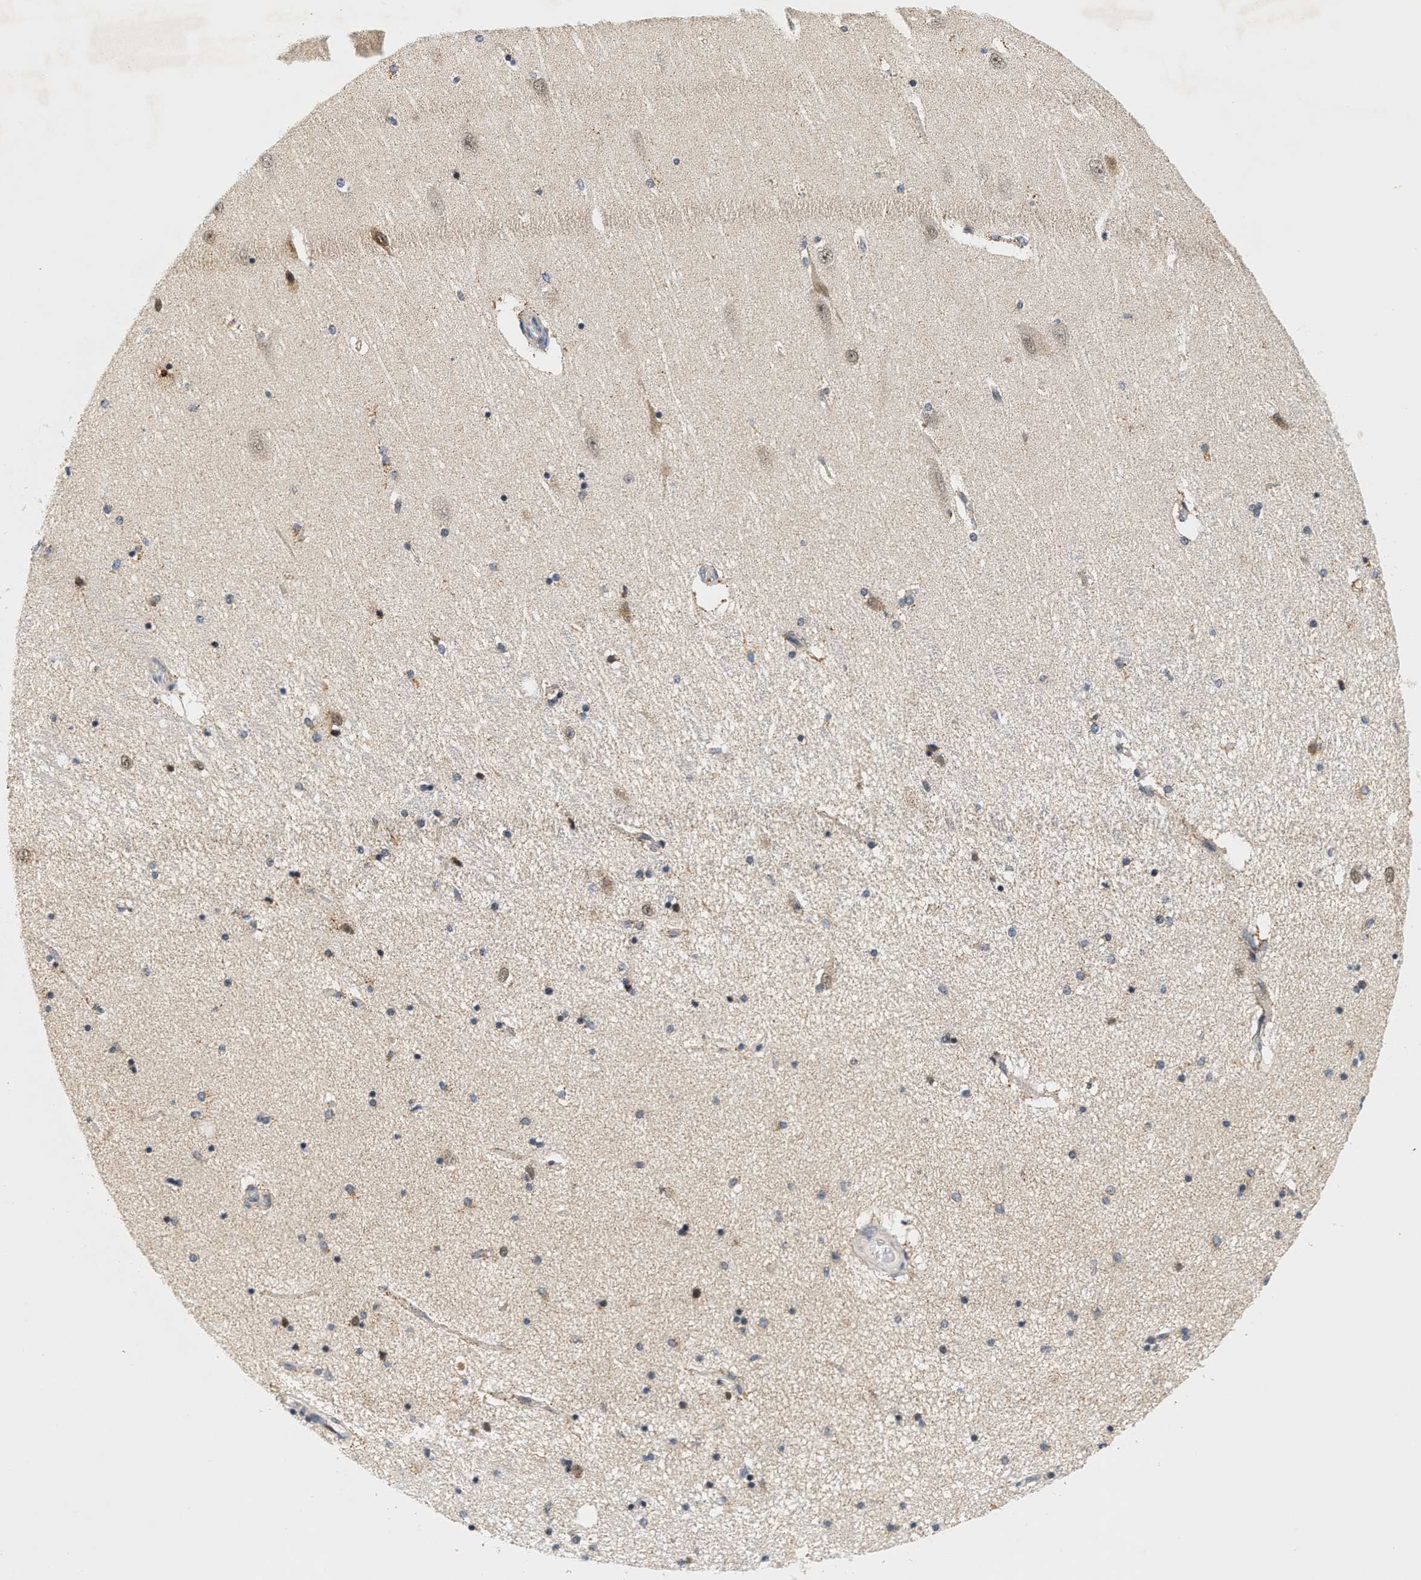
{"staining": {"intensity": "moderate", "quantity": "<25%", "location": "nuclear"}, "tissue": "hippocampus", "cell_type": "Glial cells", "image_type": "normal", "snomed": [{"axis": "morphology", "description": "Normal tissue, NOS"}, {"axis": "topography", "description": "Hippocampus"}], "caption": "Protein analysis of benign hippocampus displays moderate nuclear staining in approximately <25% of glial cells.", "gene": "GIGYF1", "patient": {"sex": "female", "age": 54}}